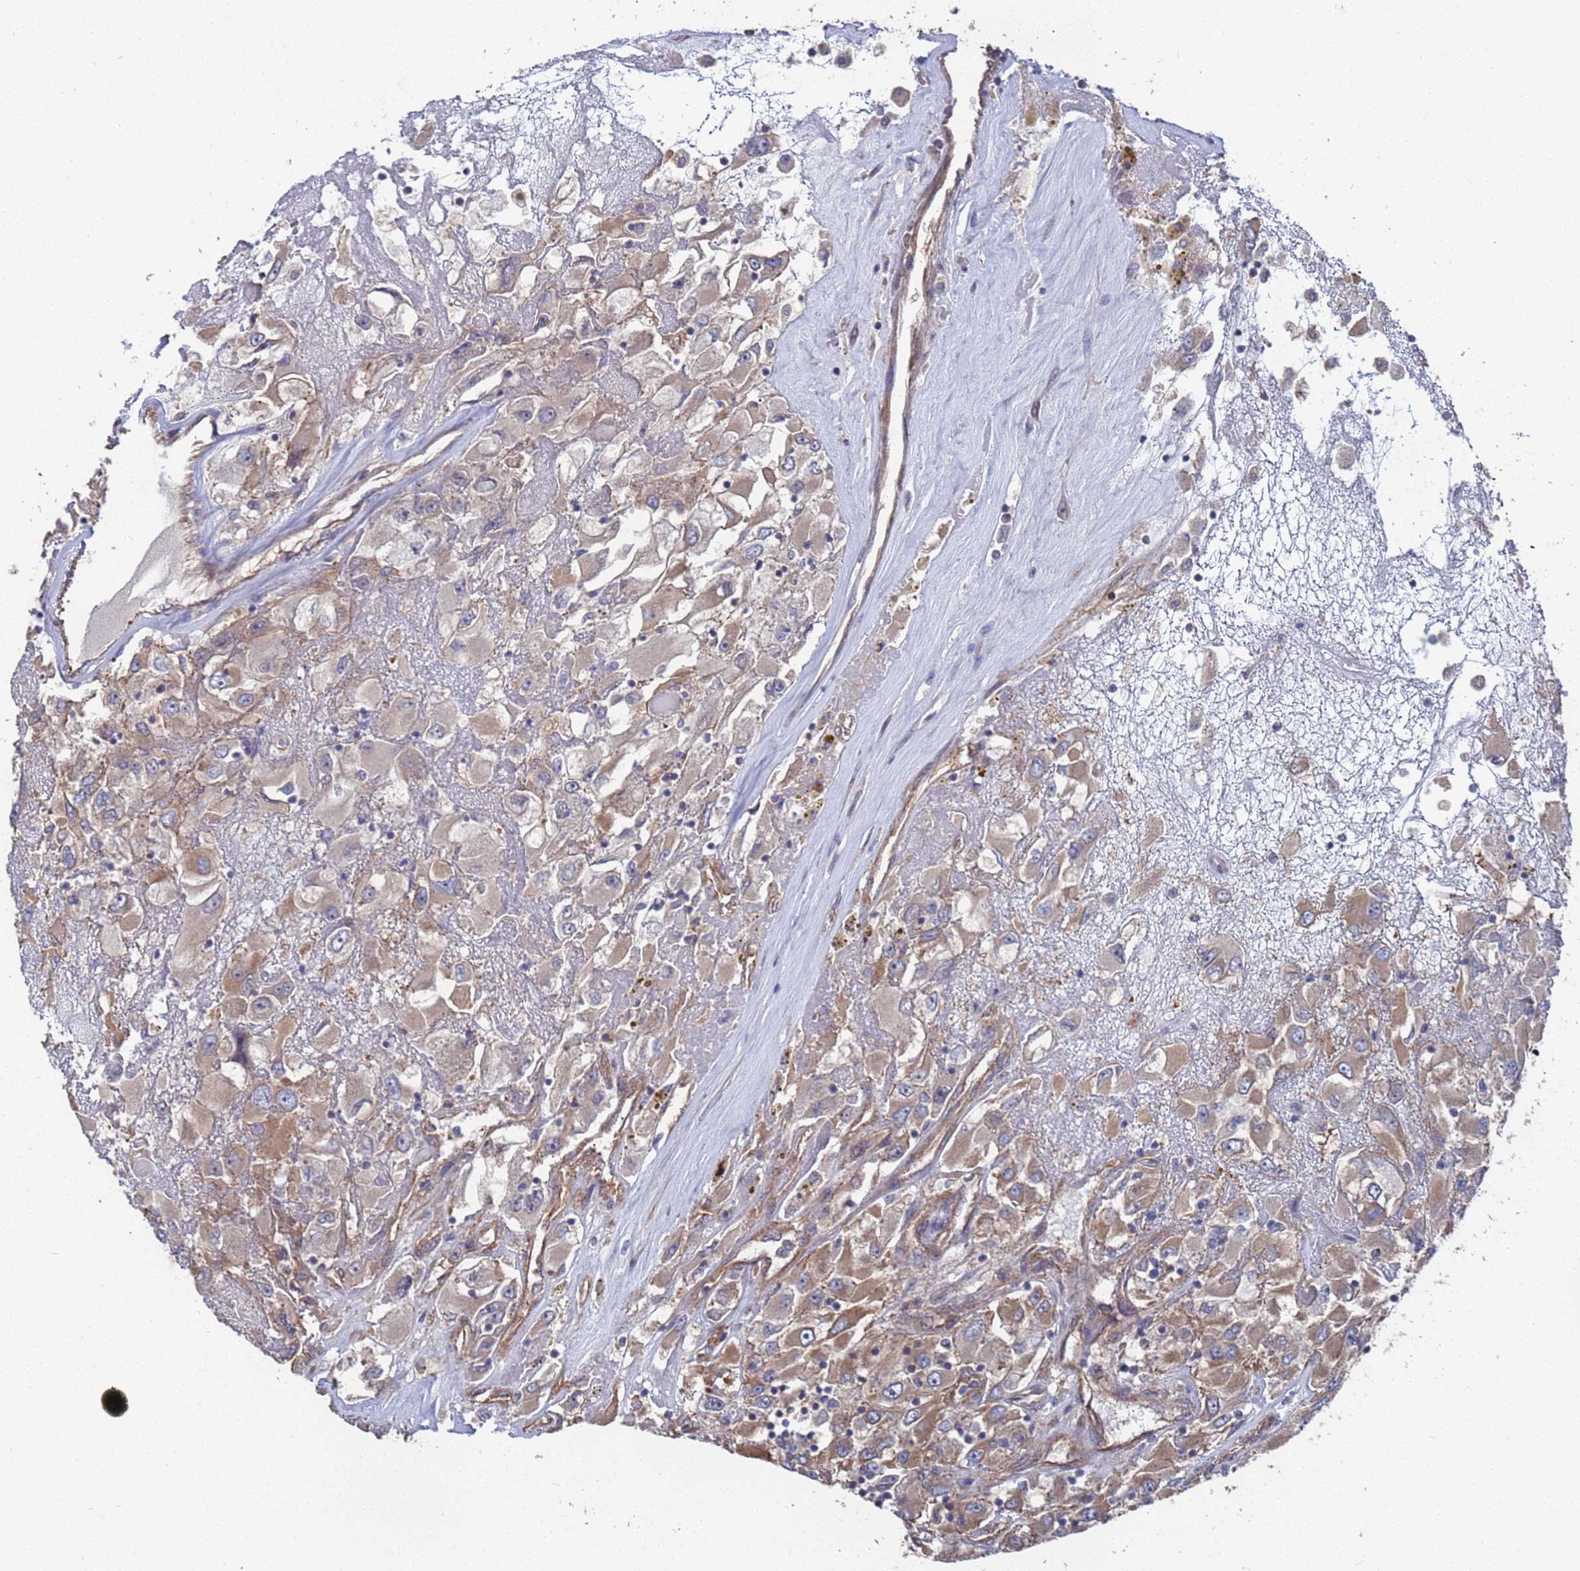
{"staining": {"intensity": "moderate", "quantity": "<25%", "location": "cytoplasmic/membranous"}, "tissue": "renal cancer", "cell_type": "Tumor cells", "image_type": "cancer", "snomed": [{"axis": "morphology", "description": "Adenocarcinoma, NOS"}, {"axis": "topography", "description": "Kidney"}], "caption": "Human renal cancer stained with a brown dye demonstrates moderate cytoplasmic/membranous positive expression in about <25% of tumor cells.", "gene": "NDUFAF6", "patient": {"sex": "female", "age": 52}}